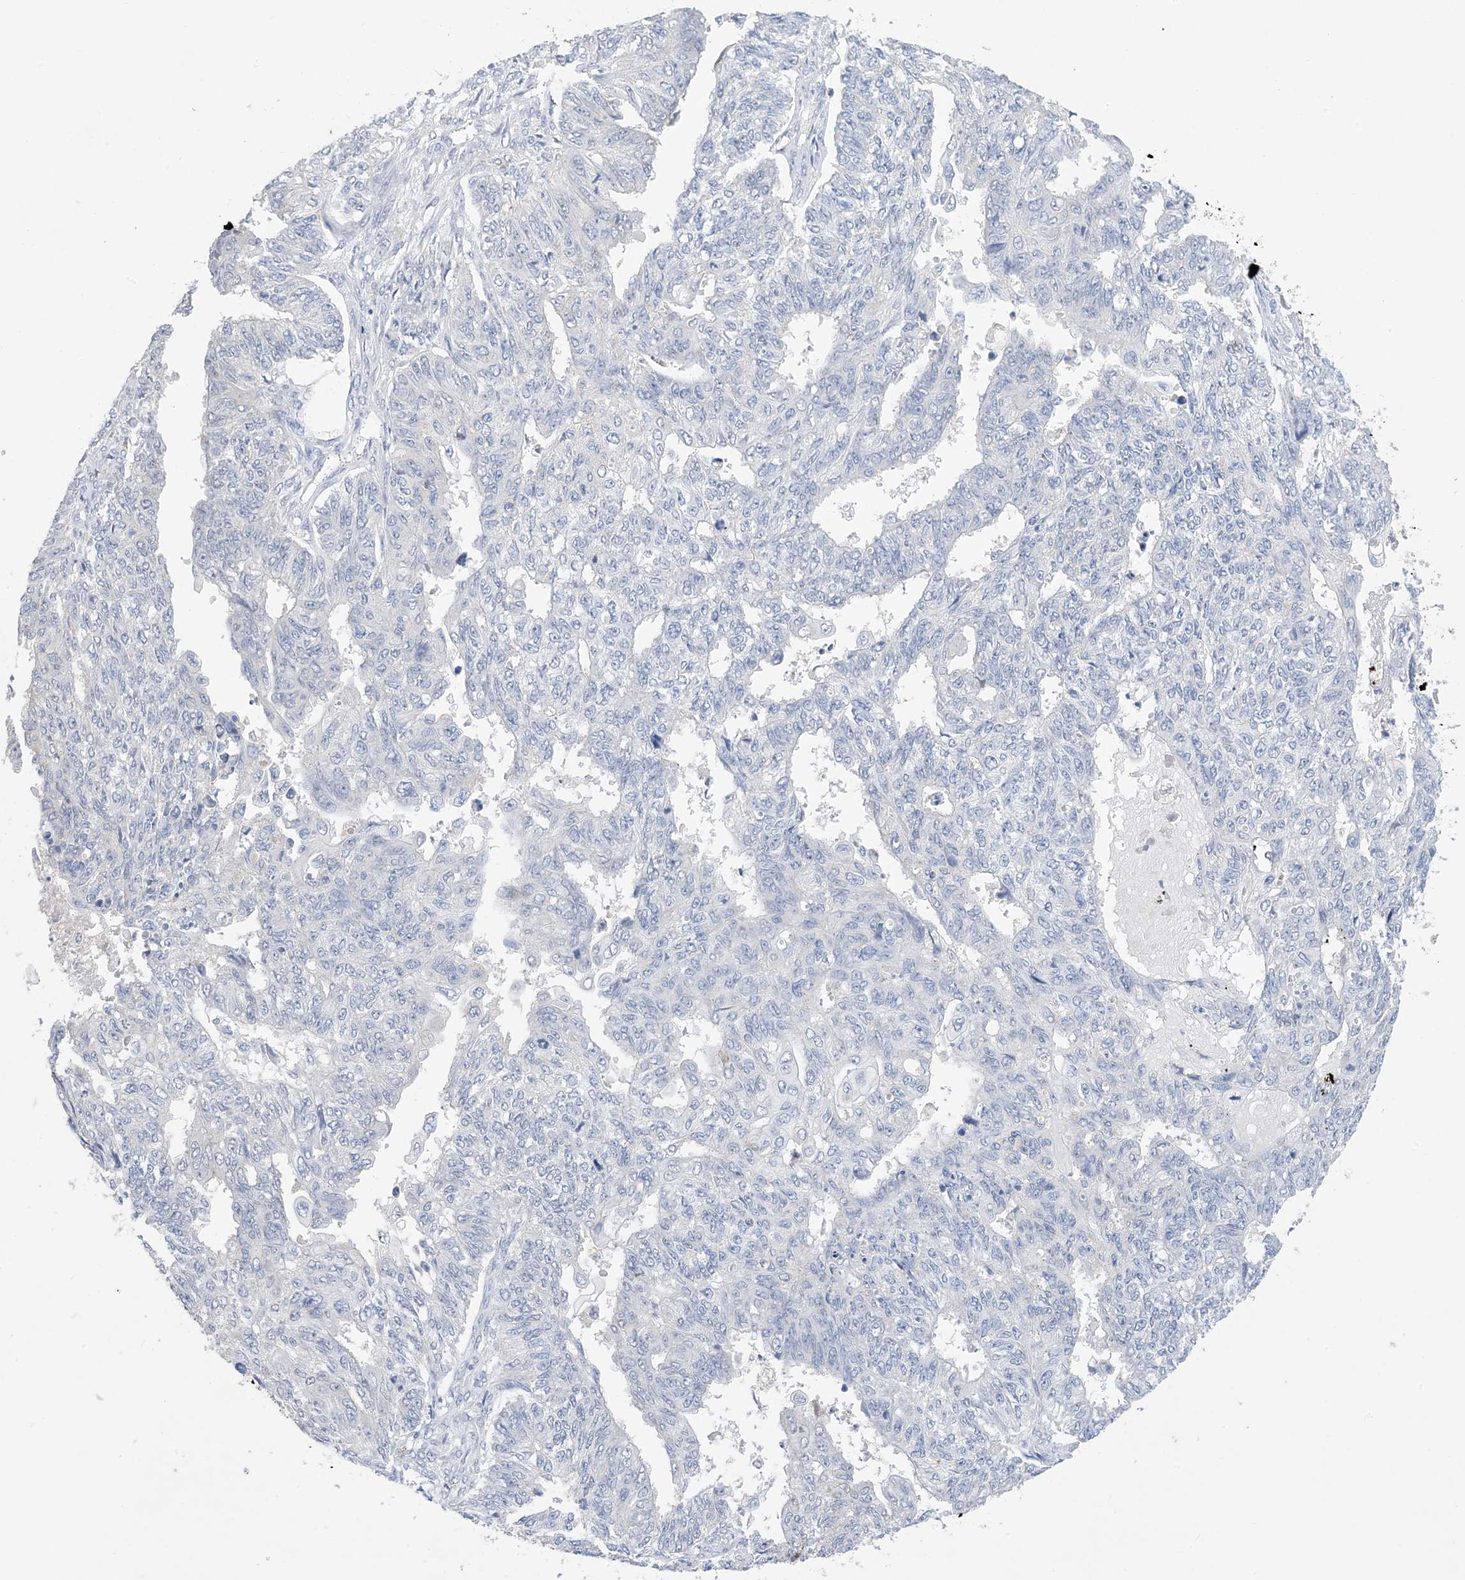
{"staining": {"intensity": "negative", "quantity": "none", "location": "none"}, "tissue": "endometrial cancer", "cell_type": "Tumor cells", "image_type": "cancer", "snomed": [{"axis": "morphology", "description": "Adenocarcinoma, NOS"}, {"axis": "topography", "description": "Endometrium"}], "caption": "A high-resolution image shows IHC staining of adenocarcinoma (endometrial), which demonstrates no significant staining in tumor cells. (Stains: DAB immunohistochemistry with hematoxylin counter stain, Microscopy: brightfield microscopy at high magnification).", "gene": "DSC3", "patient": {"sex": "female", "age": 32}}